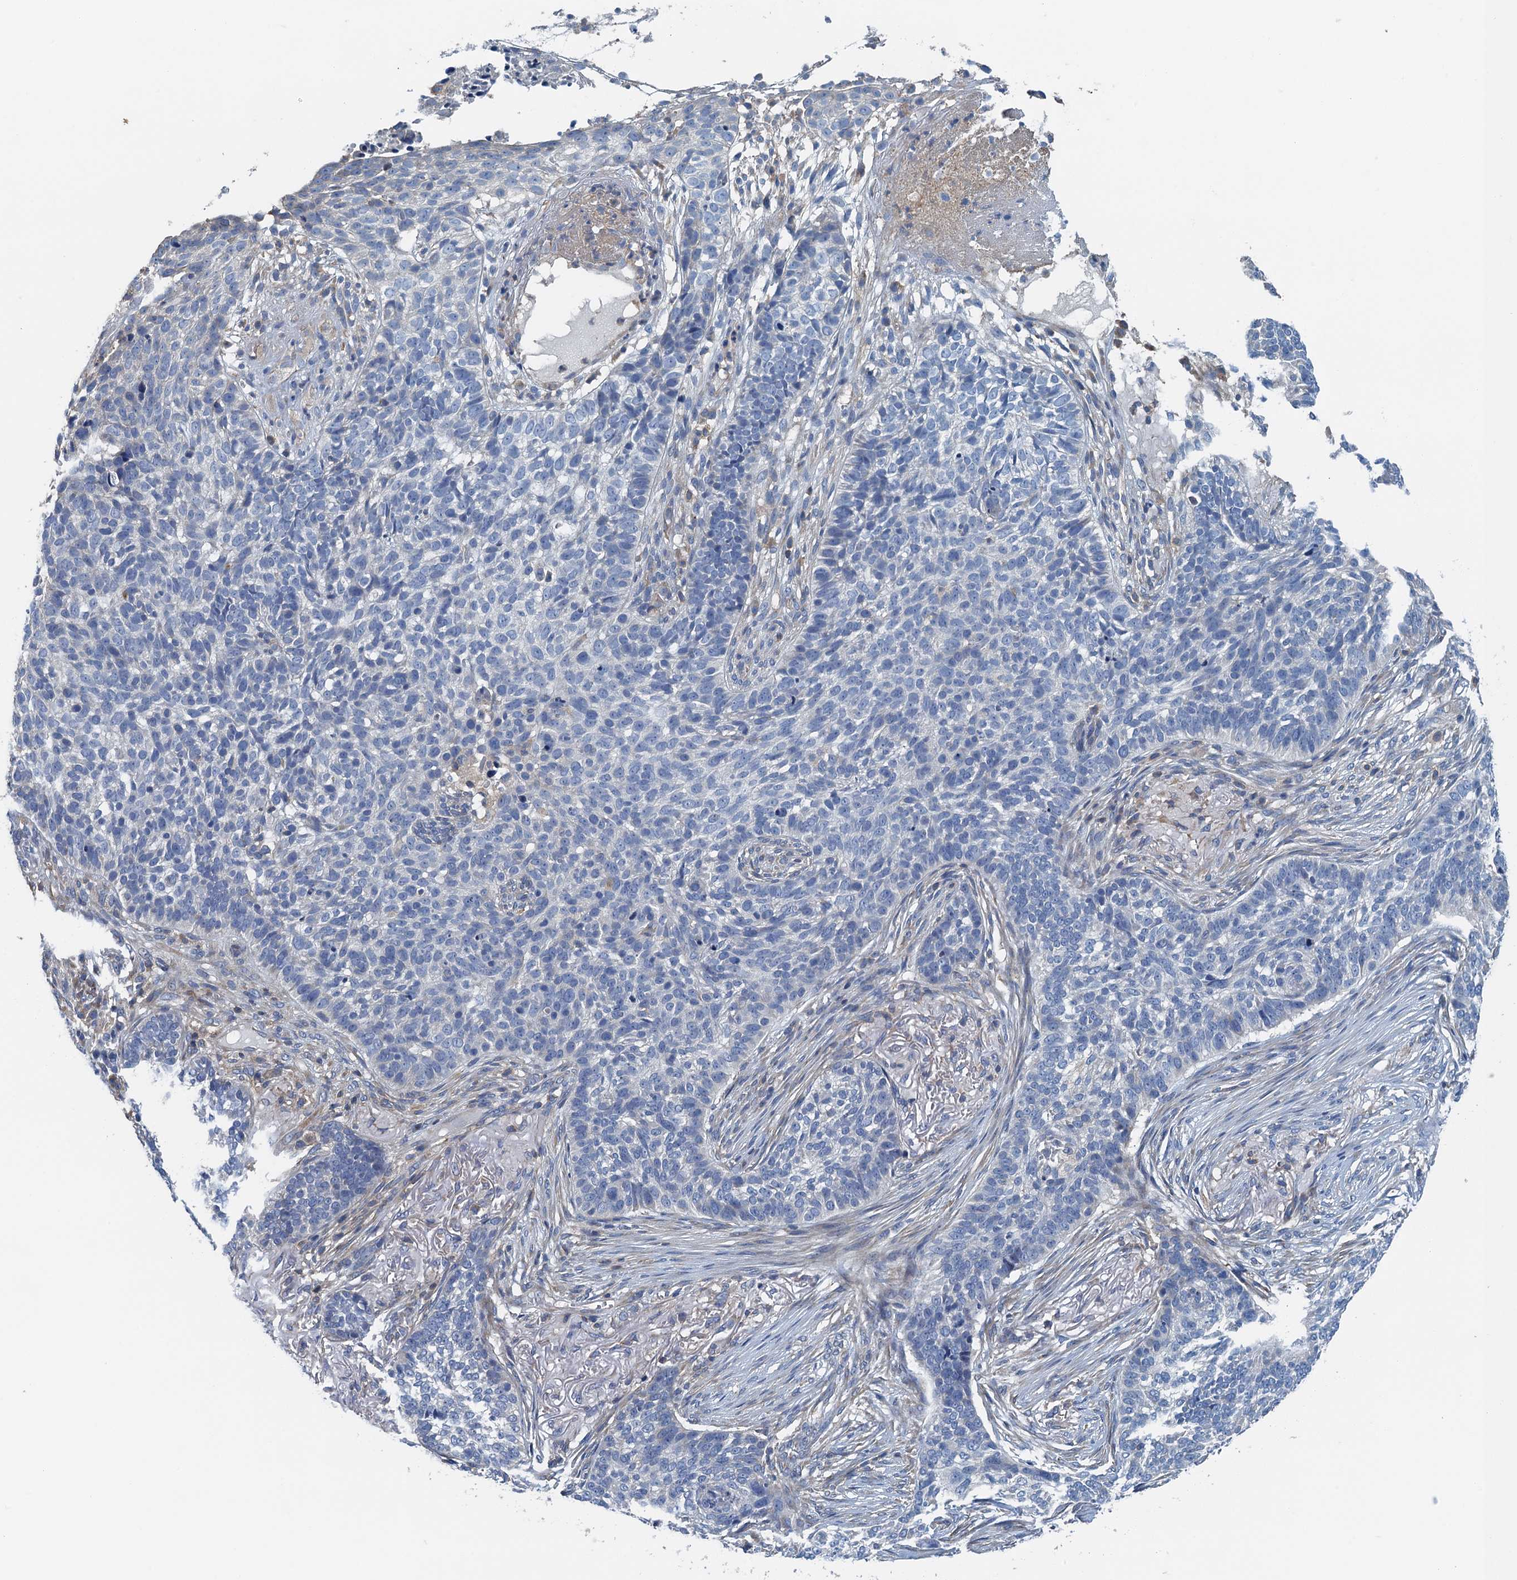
{"staining": {"intensity": "negative", "quantity": "none", "location": "none"}, "tissue": "skin cancer", "cell_type": "Tumor cells", "image_type": "cancer", "snomed": [{"axis": "morphology", "description": "Basal cell carcinoma"}, {"axis": "topography", "description": "Skin"}], "caption": "Immunohistochemical staining of skin cancer exhibits no significant staining in tumor cells.", "gene": "PPP1R14D", "patient": {"sex": "male", "age": 85}}